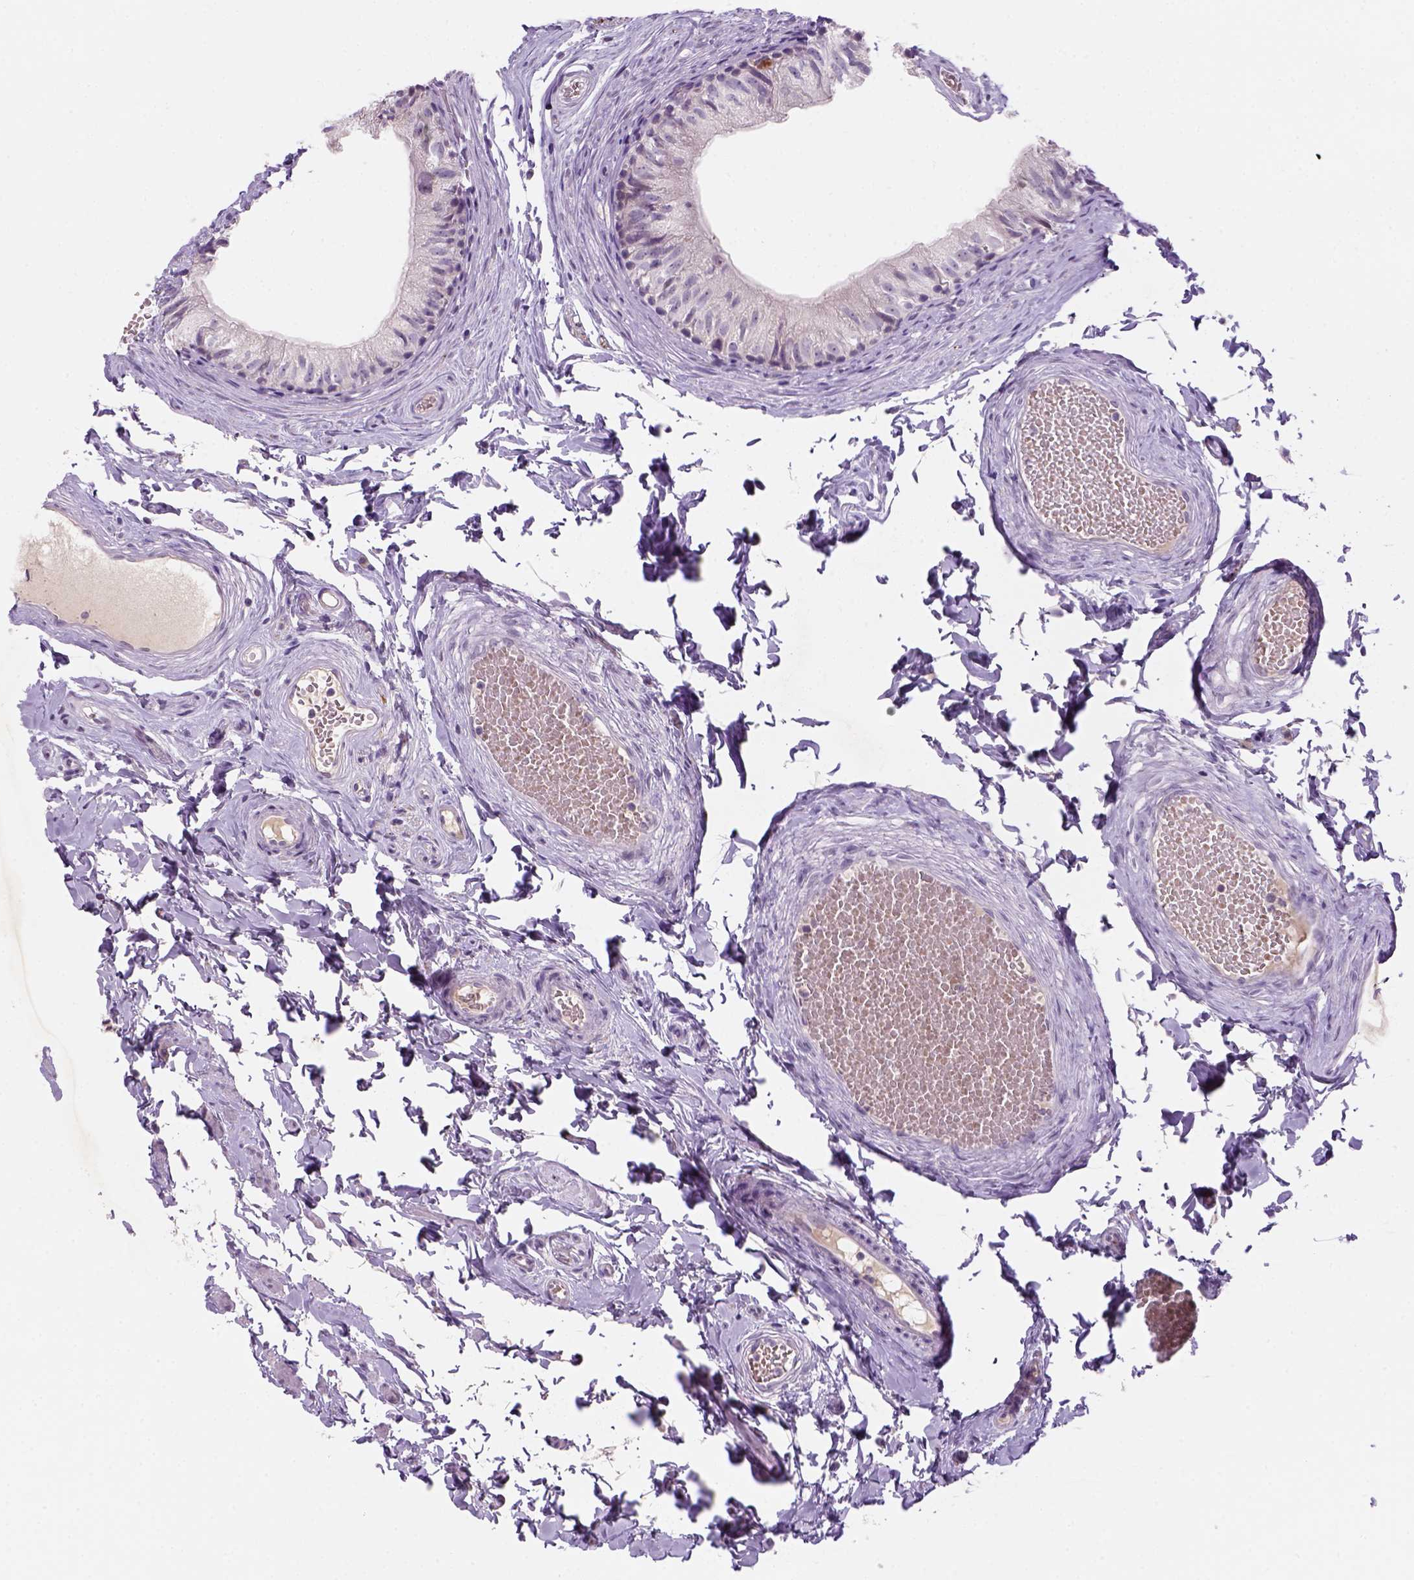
{"staining": {"intensity": "negative", "quantity": "none", "location": "none"}, "tissue": "epididymis", "cell_type": "Glandular cells", "image_type": "normal", "snomed": [{"axis": "morphology", "description": "Normal tissue, NOS"}, {"axis": "topography", "description": "Epididymis"}], "caption": "This is an immunohistochemistry photomicrograph of unremarkable epididymis. There is no staining in glandular cells.", "gene": "ZMAT4", "patient": {"sex": "male", "age": 45}}